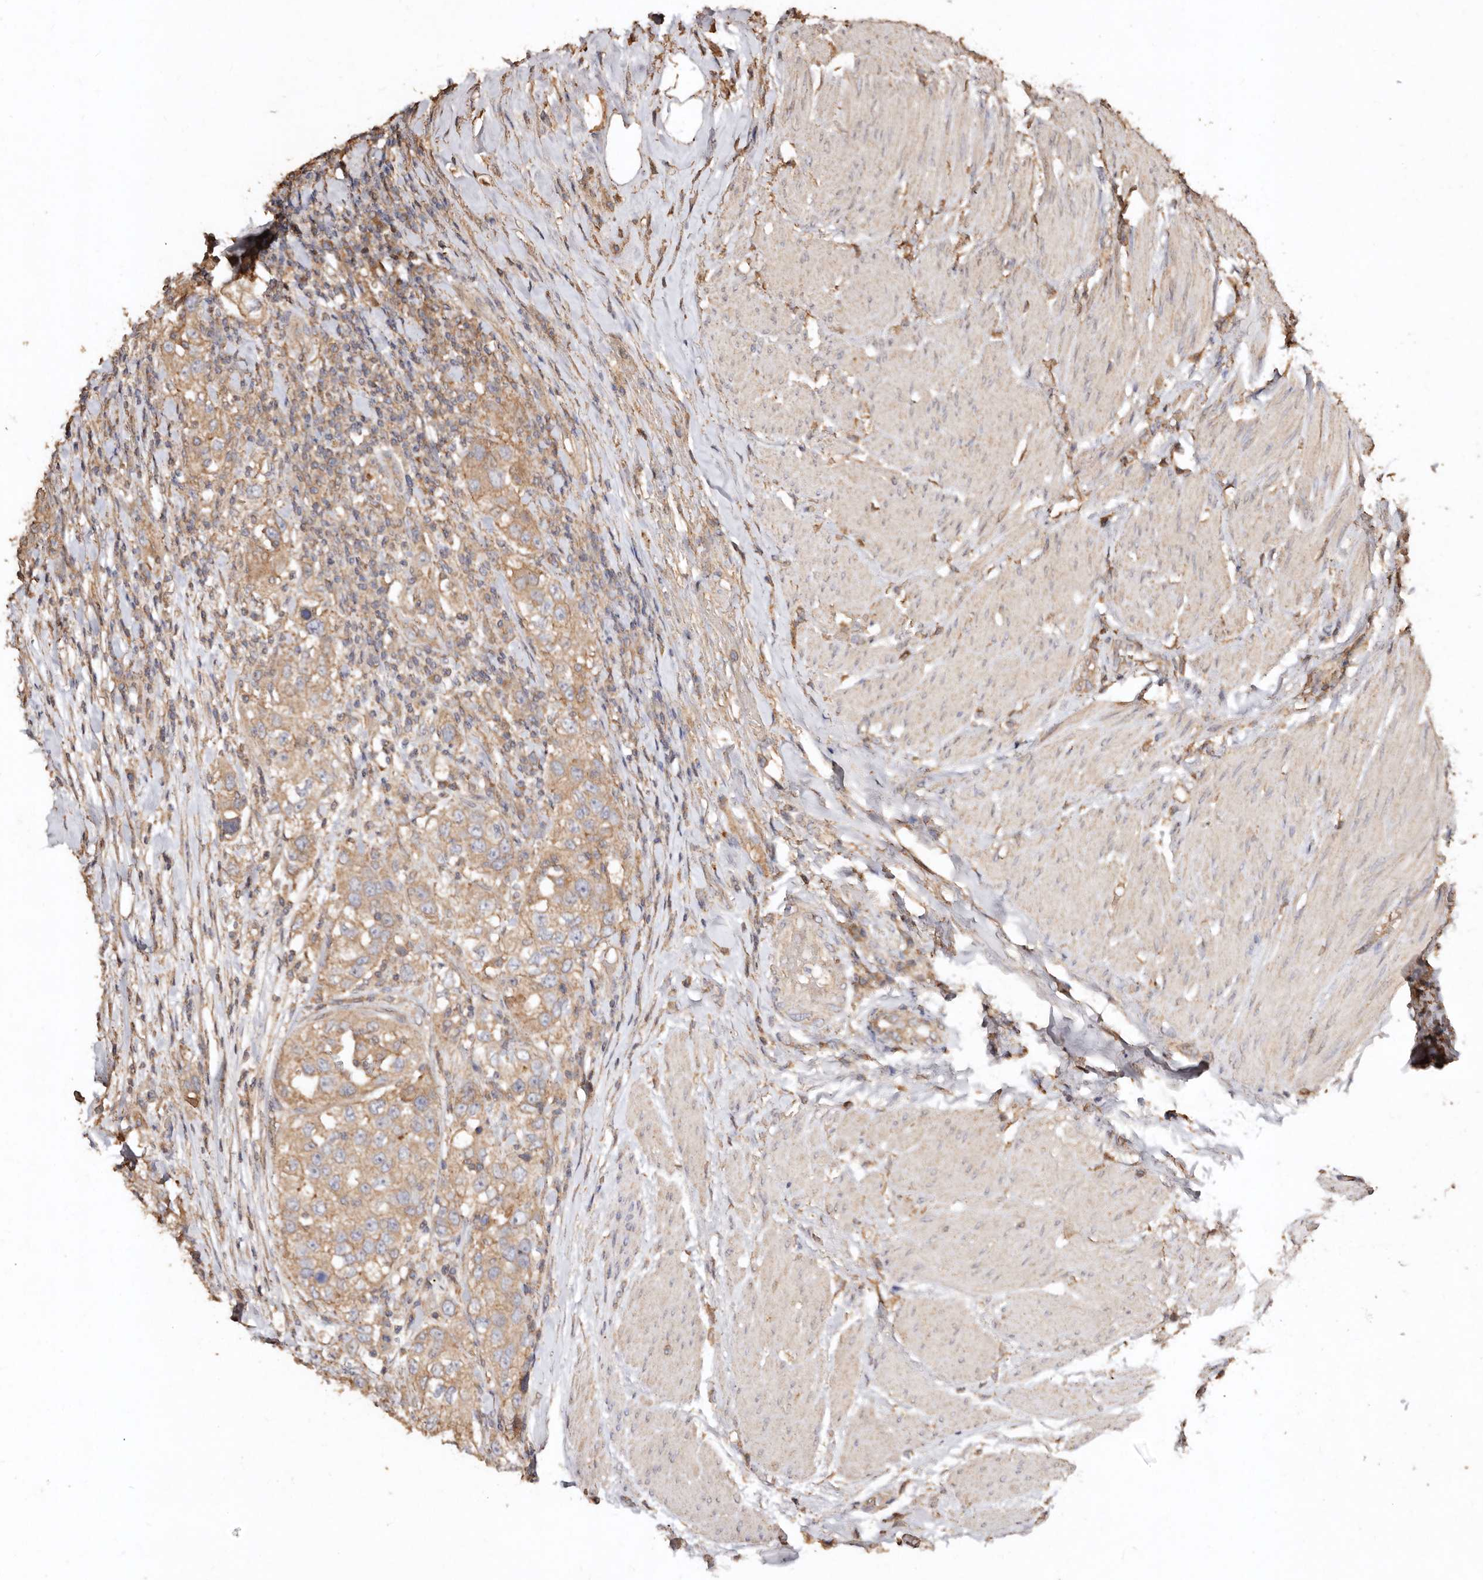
{"staining": {"intensity": "moderate", "quantity": ">75%", "location": "cytoplasmic/membranous"}, "tissue": "urothelial cancer", "cell_type": "Tumor cells", "image_type": "cancer", "snomed": [{"axis": "morphology", "description": "Urothelial carcinoma, High grade"}, {"axis": "topography", "description": "Urinary bladder"}], "caption": "Protein staining of urothelial carcinoma (high-grade) tissue exhibits moderate cytoplasmic/membranous staining in about >75% of tumor cells.", "gene": "FARS2", "patient": {"sex": "female", "age": 80}}